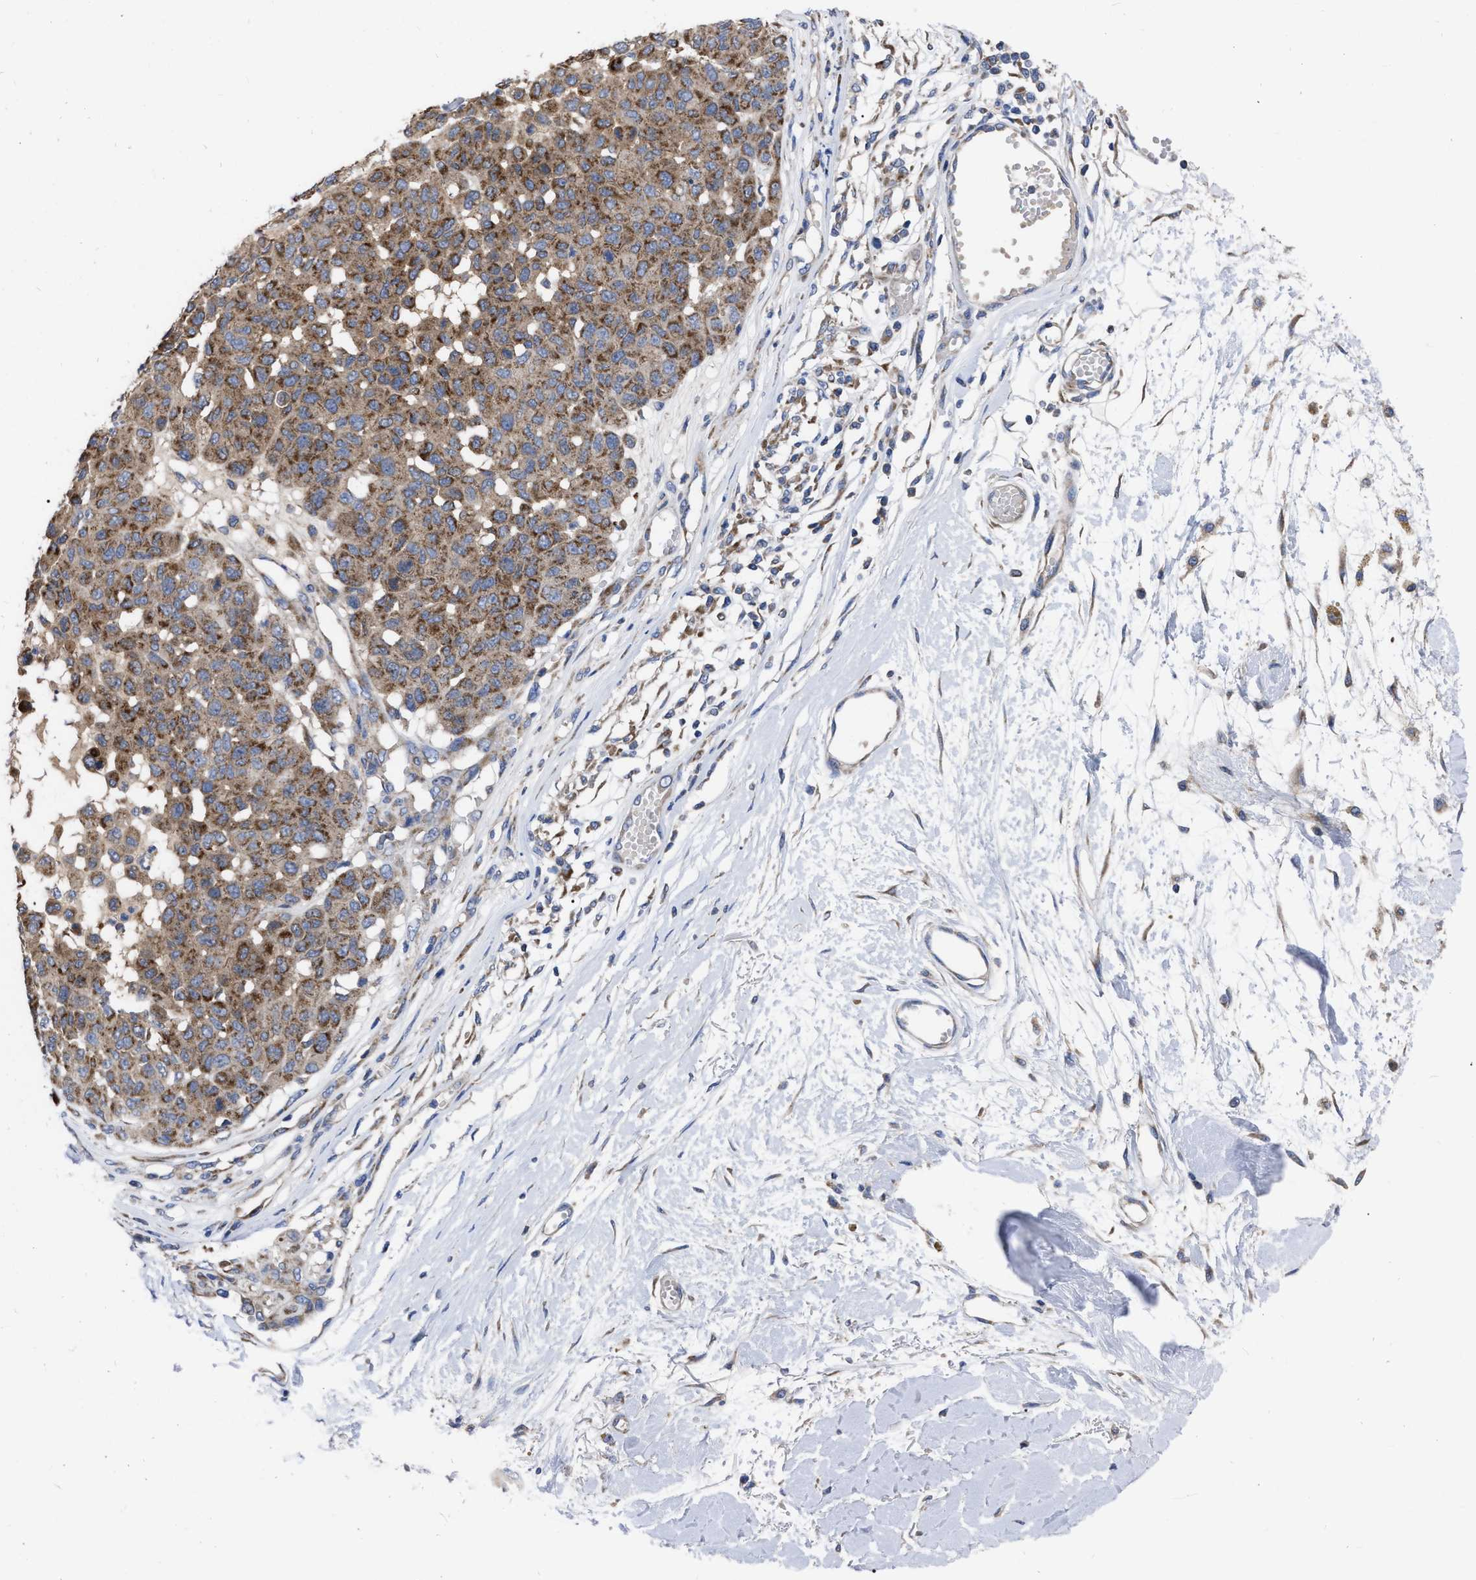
{"staining": {"intensity": "moderate", "quantity": ">75%", "location": "cytoplasmic/membranous"}, "tissue": "melanoma", "cell_type": "Tumor cells", "image_type": "cancer", "snomed": [{"axis": "morphology", "description": "Normal tissue, NOS"}, {"axis": "morphology", "description": "Malignant melanoma, NOS"}, {"axis": "topography", "description": "Skin"}], "caption": "Immunohistochemistry (IHC) (DAB (3,3'-diaminobenzidine)) staining of malignant melanoma shows moderate cytoplasmic/membranous protein positivity in about >75% of tumor cells. Nuclei are stained in blue.", "gene": "CDKN2C", "patient": {"sex": "male", "age": 62}}